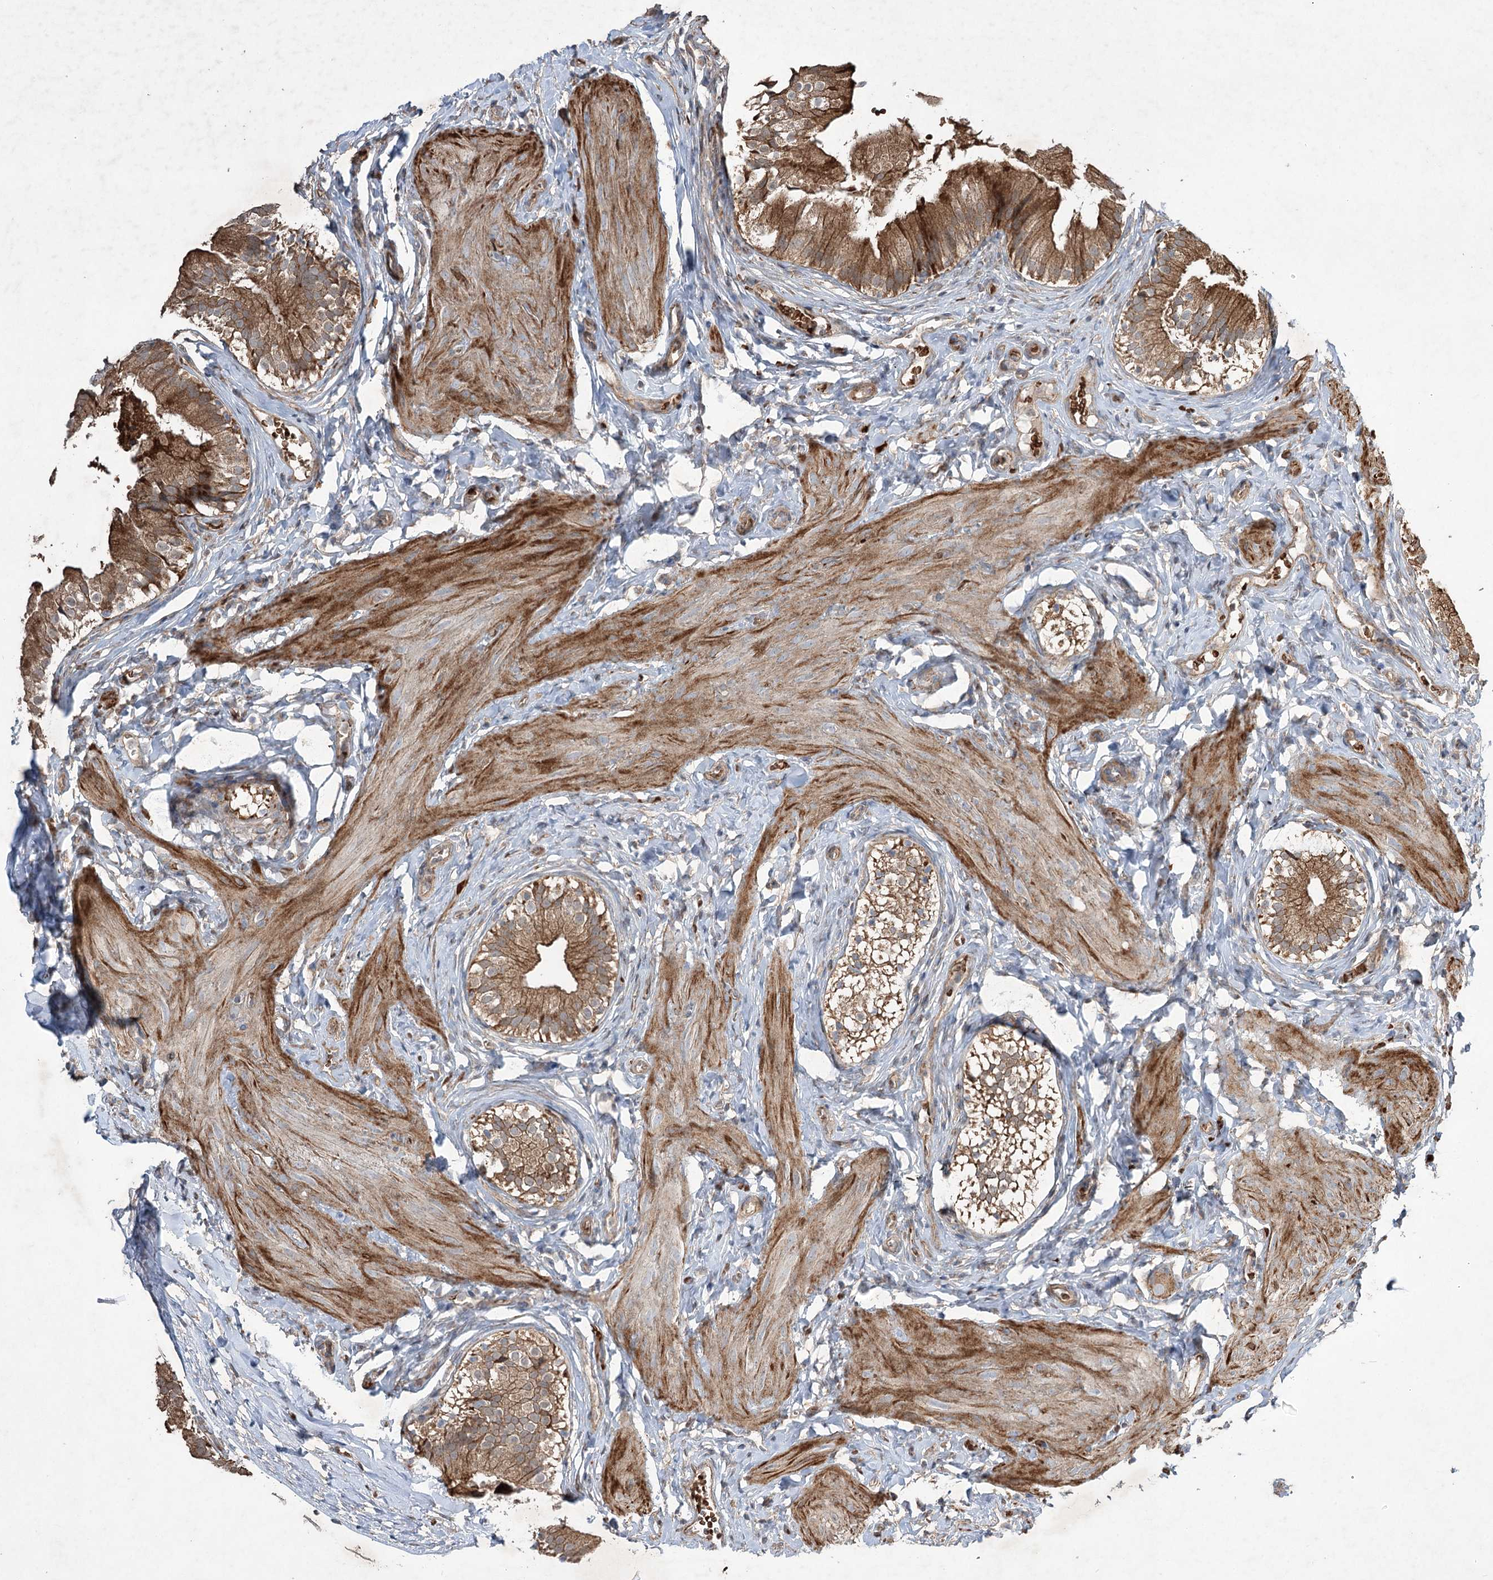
{"staining": {"intensity": "strong", "quantity": ">75%", "location": "cytoplasmic/membranous"}, "tissue": "gallbladder", "cell_type": "Glandular cells", "image_type": "normal", "snomed": [{"axis": "morphology", "description": "Normal tissue, NOS"}, {"axis": "topography", "description": "Gallbladder"}], "caption": "IHC histopathology image of unremarkable gallbladder: gallbladder stained using immunohistochemistry (IHC) exhibits high levels of strong protein expression localized specifically in the cytoplasmic/membranous of glandular cells, appearing as a cytoplasmic/membranous brown color.", "gene": "SERINC5", "patient": {"sex": "female", "age": 47}}